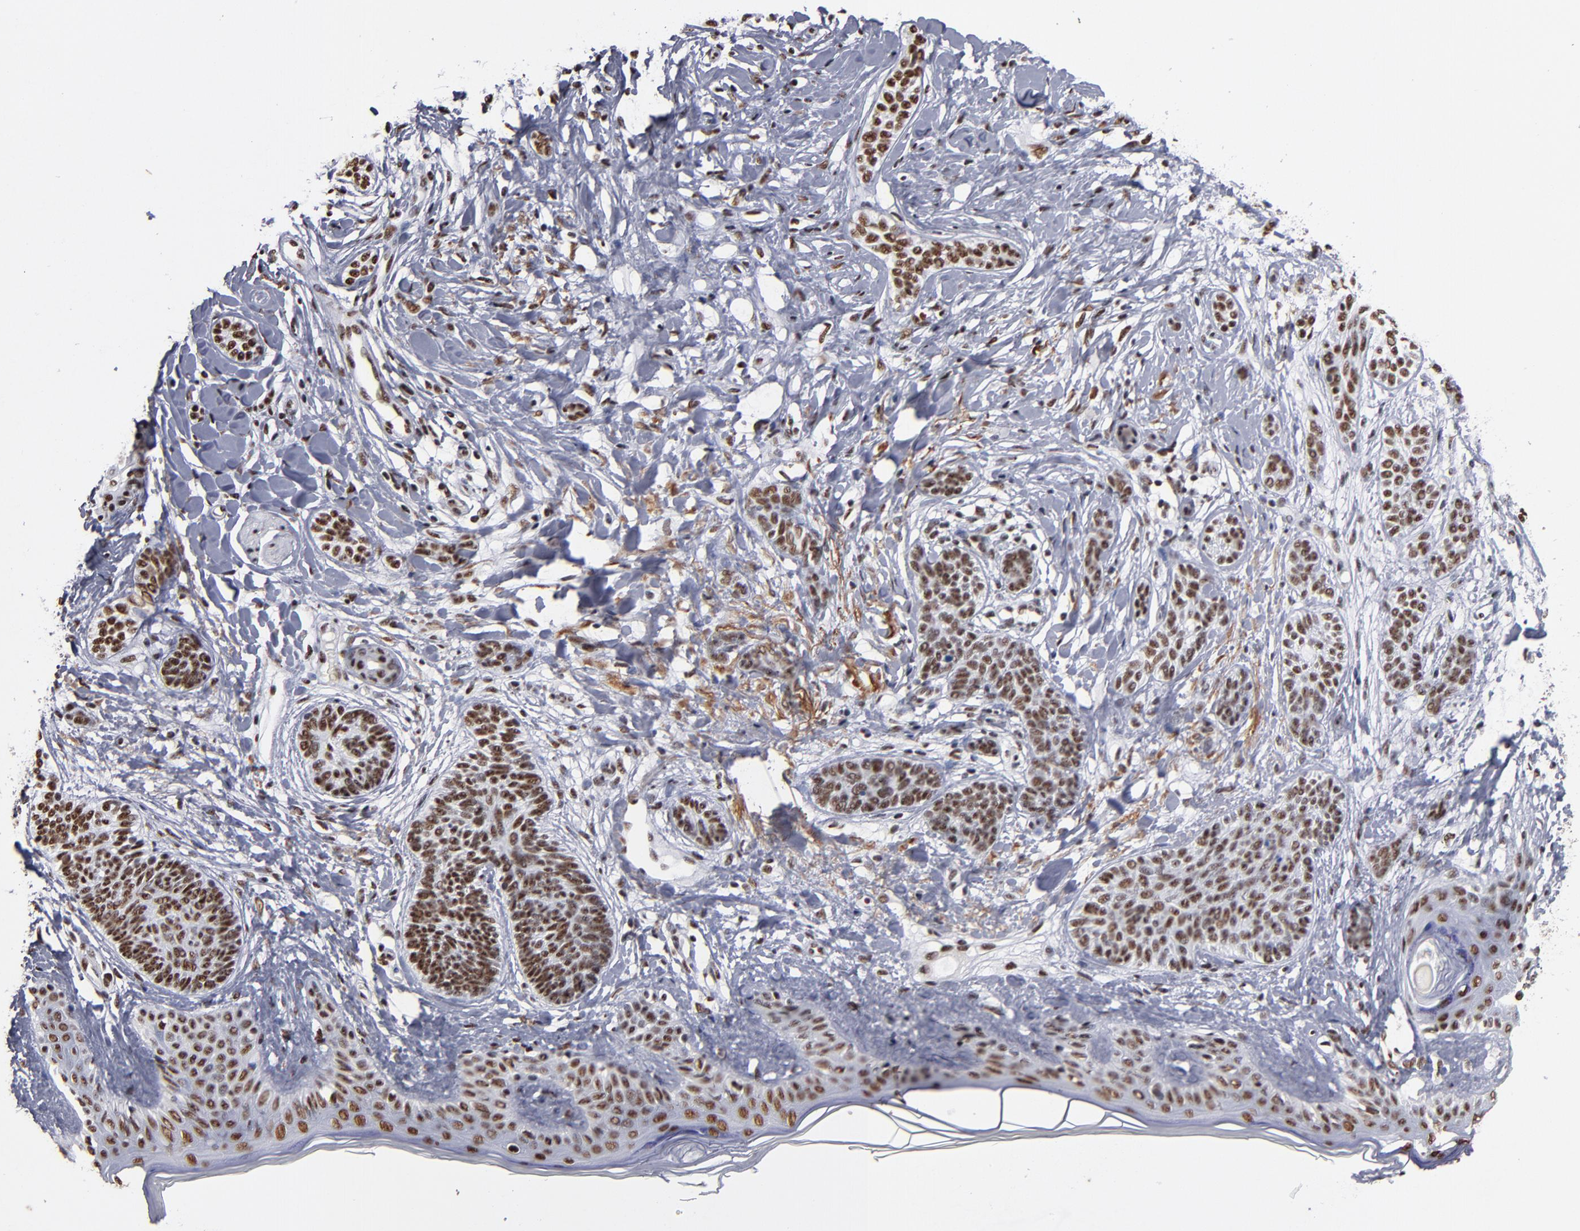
{"staining": {"intensity": "strong", "quantity": ">75%", "location": "nuclear"}, "tissue": "skin cancer", "cell_type": "Tumor cells", "image_type": "cancer", "snomed": [{"axis": "morphology", "description": "Normal tissue, NOS"}, {"axis": "morphology", "description": "Basal cell carcinoma"}, {"axis": "topography", "description": "Skin"}], "caption": "Brown immunohistochemical staining in human skin basal cell carcinoma shows strong nuclear positivity in about >75% of tumor cells.", "gene": "MN1", "patient": {"sex": "male", "age": 63}}